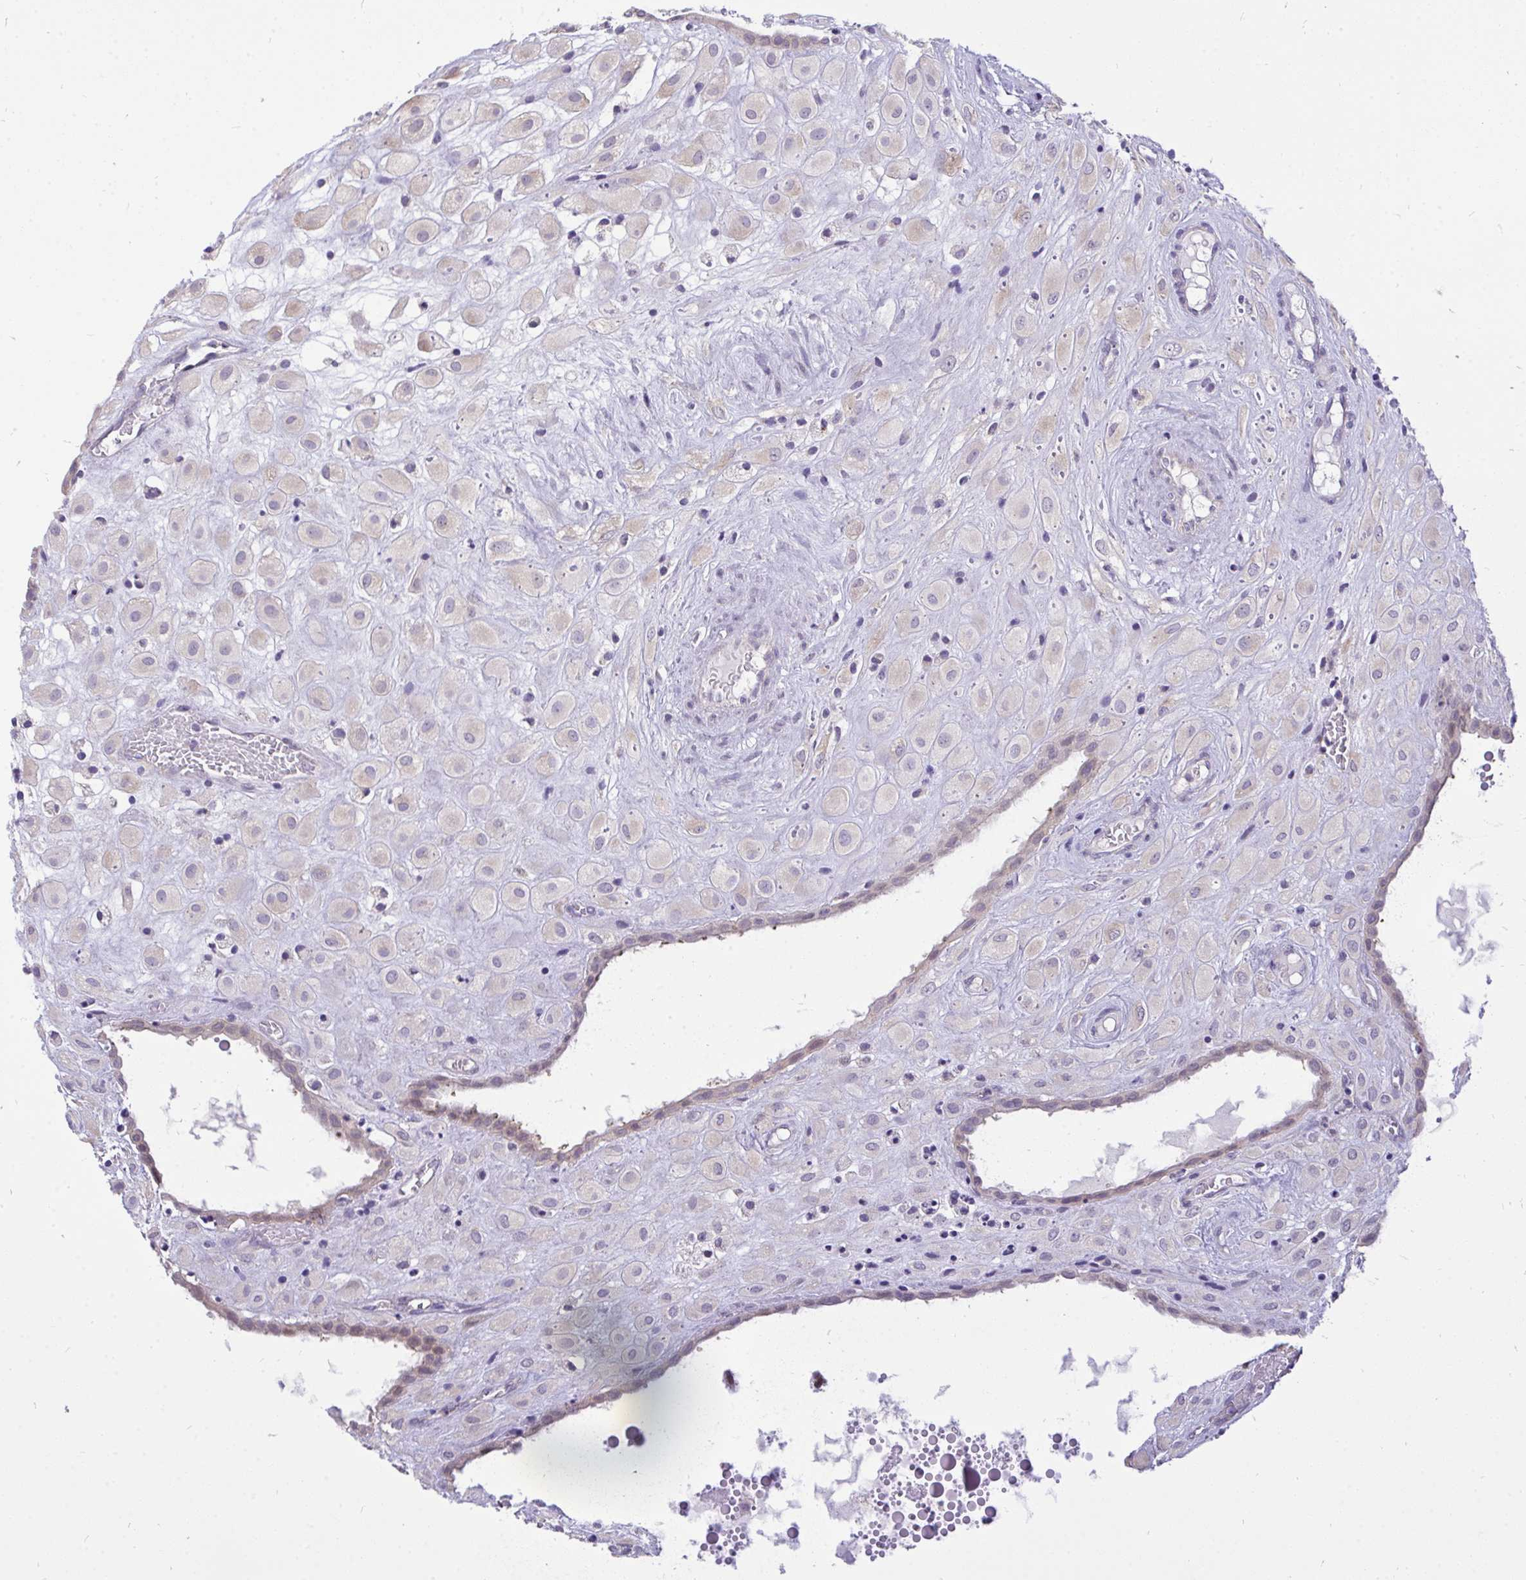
{"staining": {"intensity": "negative", "quantity": "none", "location": "none"}, "tissue": "placenta", "cell_type": "Decidual cells", "image_type": "normal", "snomed": [{"axis": "morphology", "description": "Normal tissue, NOS"}, {"axis": "topography", "description": "Placenta"}], "caption": "Decidual cells show no significant protein staining in normal placenta. (DAB (3,3'-diaminobenzidine) IHC, high magnification).", "gene": "VGLL3", "patient": {"sex": "female", "age": 24}}